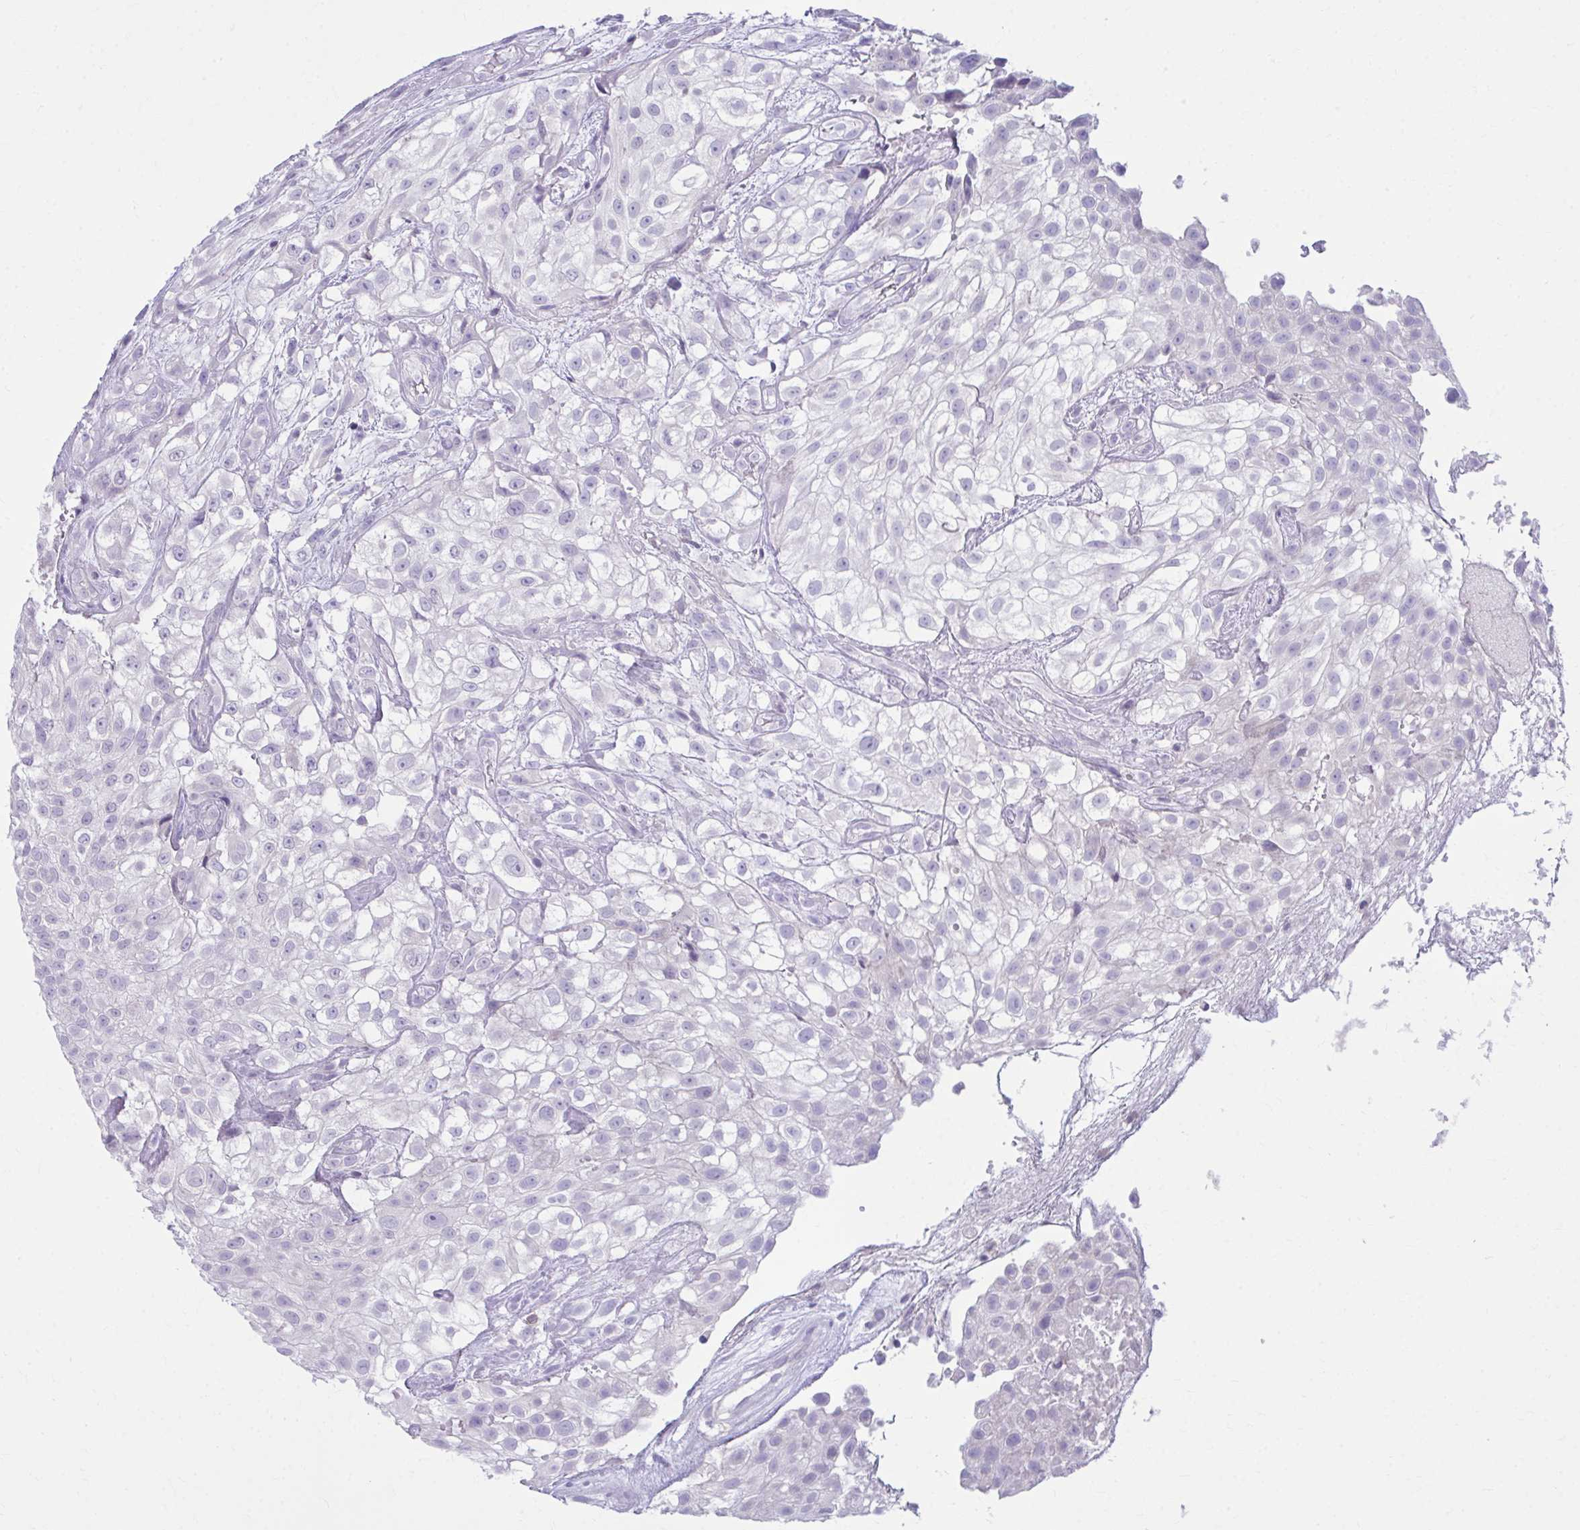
{"staining": {"intensity": "negative", "quantity": "none", "location": "none"}, "tissue": "urothelial cancer", "cell_type": "Tumor cells", "image_type": "cancer", "snomed": [{"axis": "morphology", "description": "Urothelial carcinoma, High grade"}, {"axis": "topography", "description": "Urinary bladder"}], "caption": "The IHC image has no significant positivity in tumor cells of urothelial cancer tissue.", "gene": "OR7A5", "patient": {"sex": "male", "age": 56}}